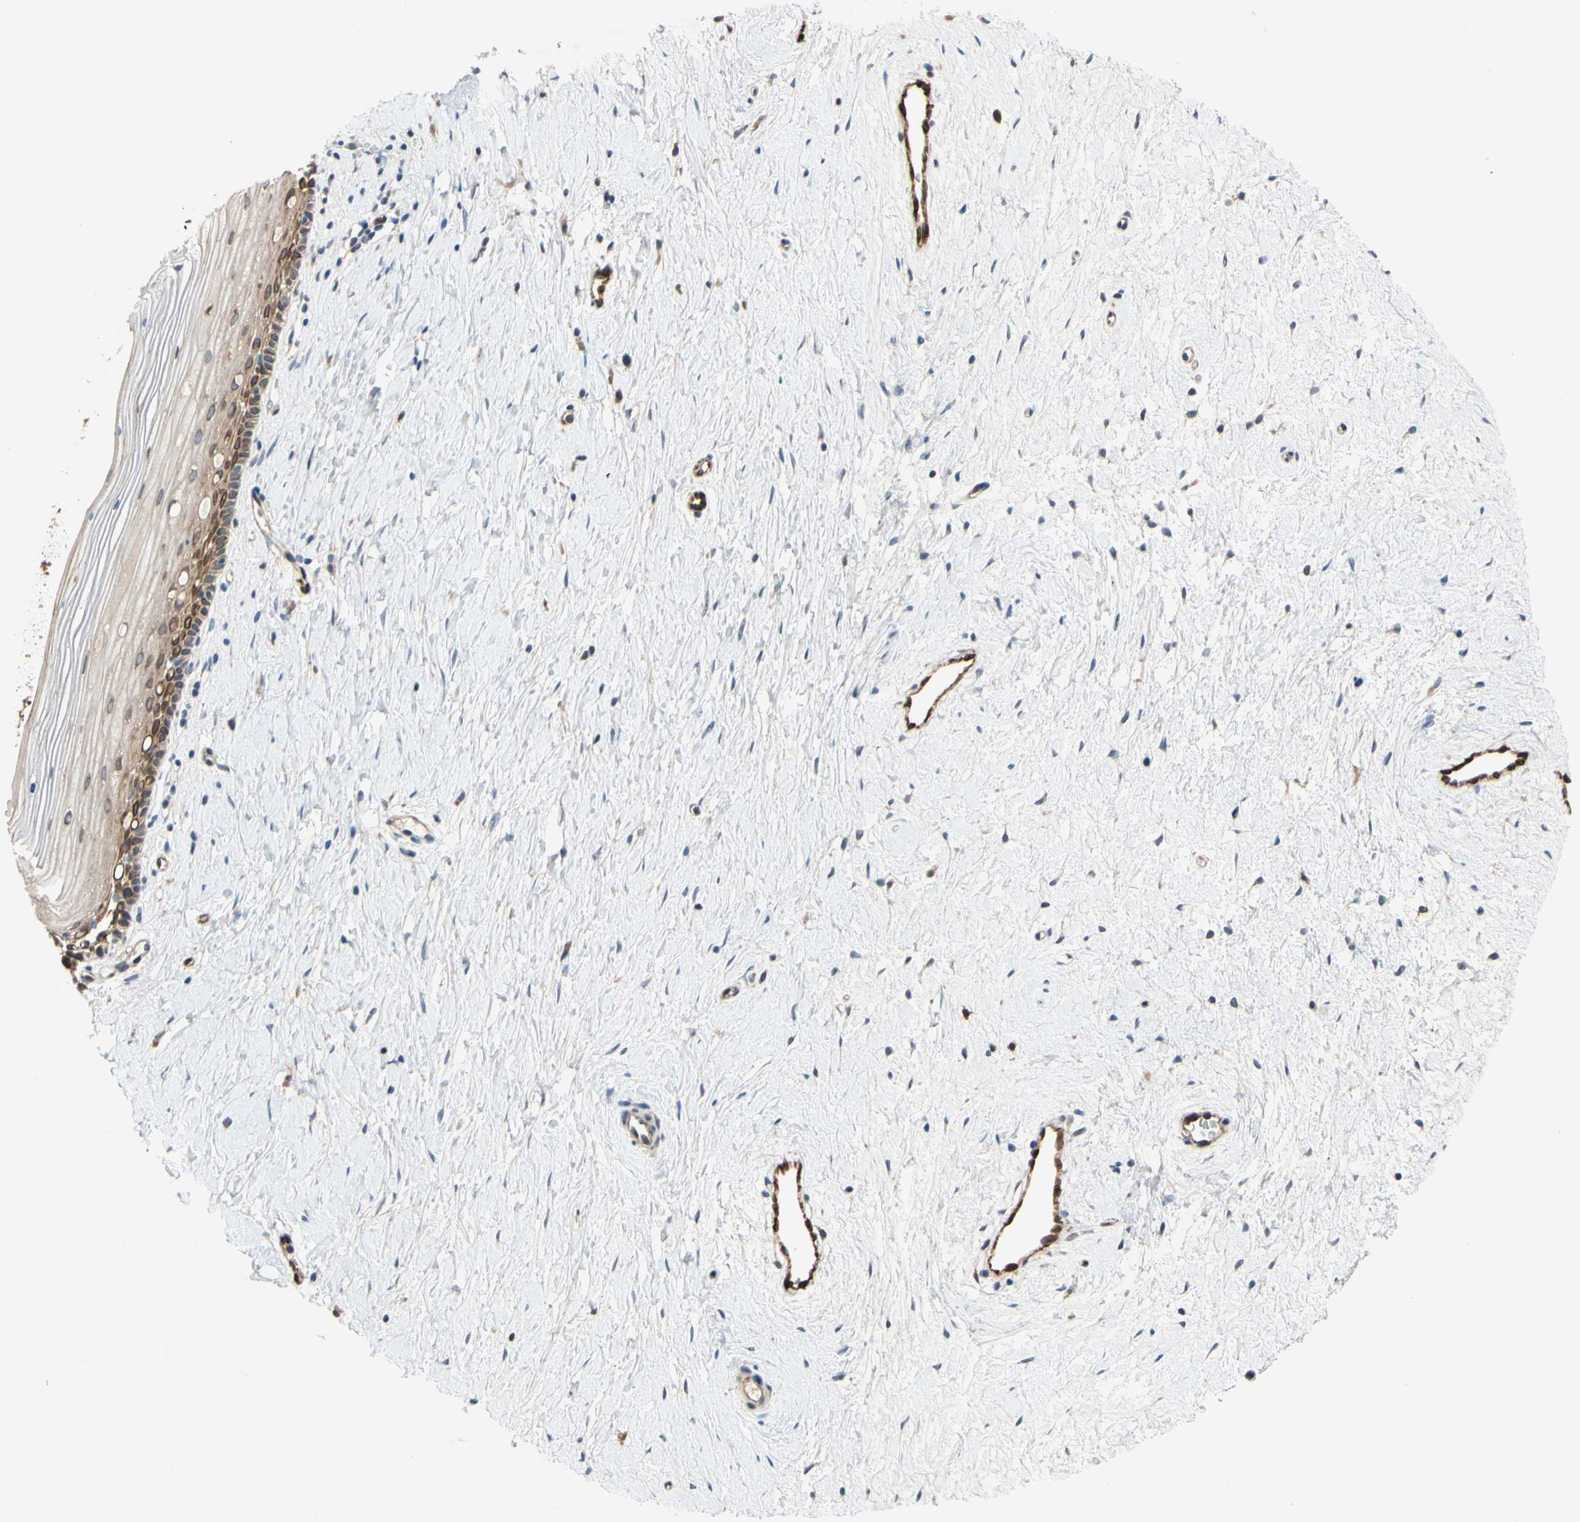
{"staining": {"intensity": "moderate", "quantity": ">75%", "location": "cytoplasmic/membranous"}, "tissue": "cervix", "cell_type": "Glandular cells", "image_type": "normal", "snomed": [{"axis": "morphology", "description": "Normal tissue, NOS"}, {"axis": "topography", "description": "Cervix"}], "caption": "Immunohistochemical staining of normal cervix reveals medium levels of moderate cytoplasmic/membranous positivity in about >75% of glandular cells.", "gene": "PRXL2A", "patient": {"sex": "female", "age": 39}}